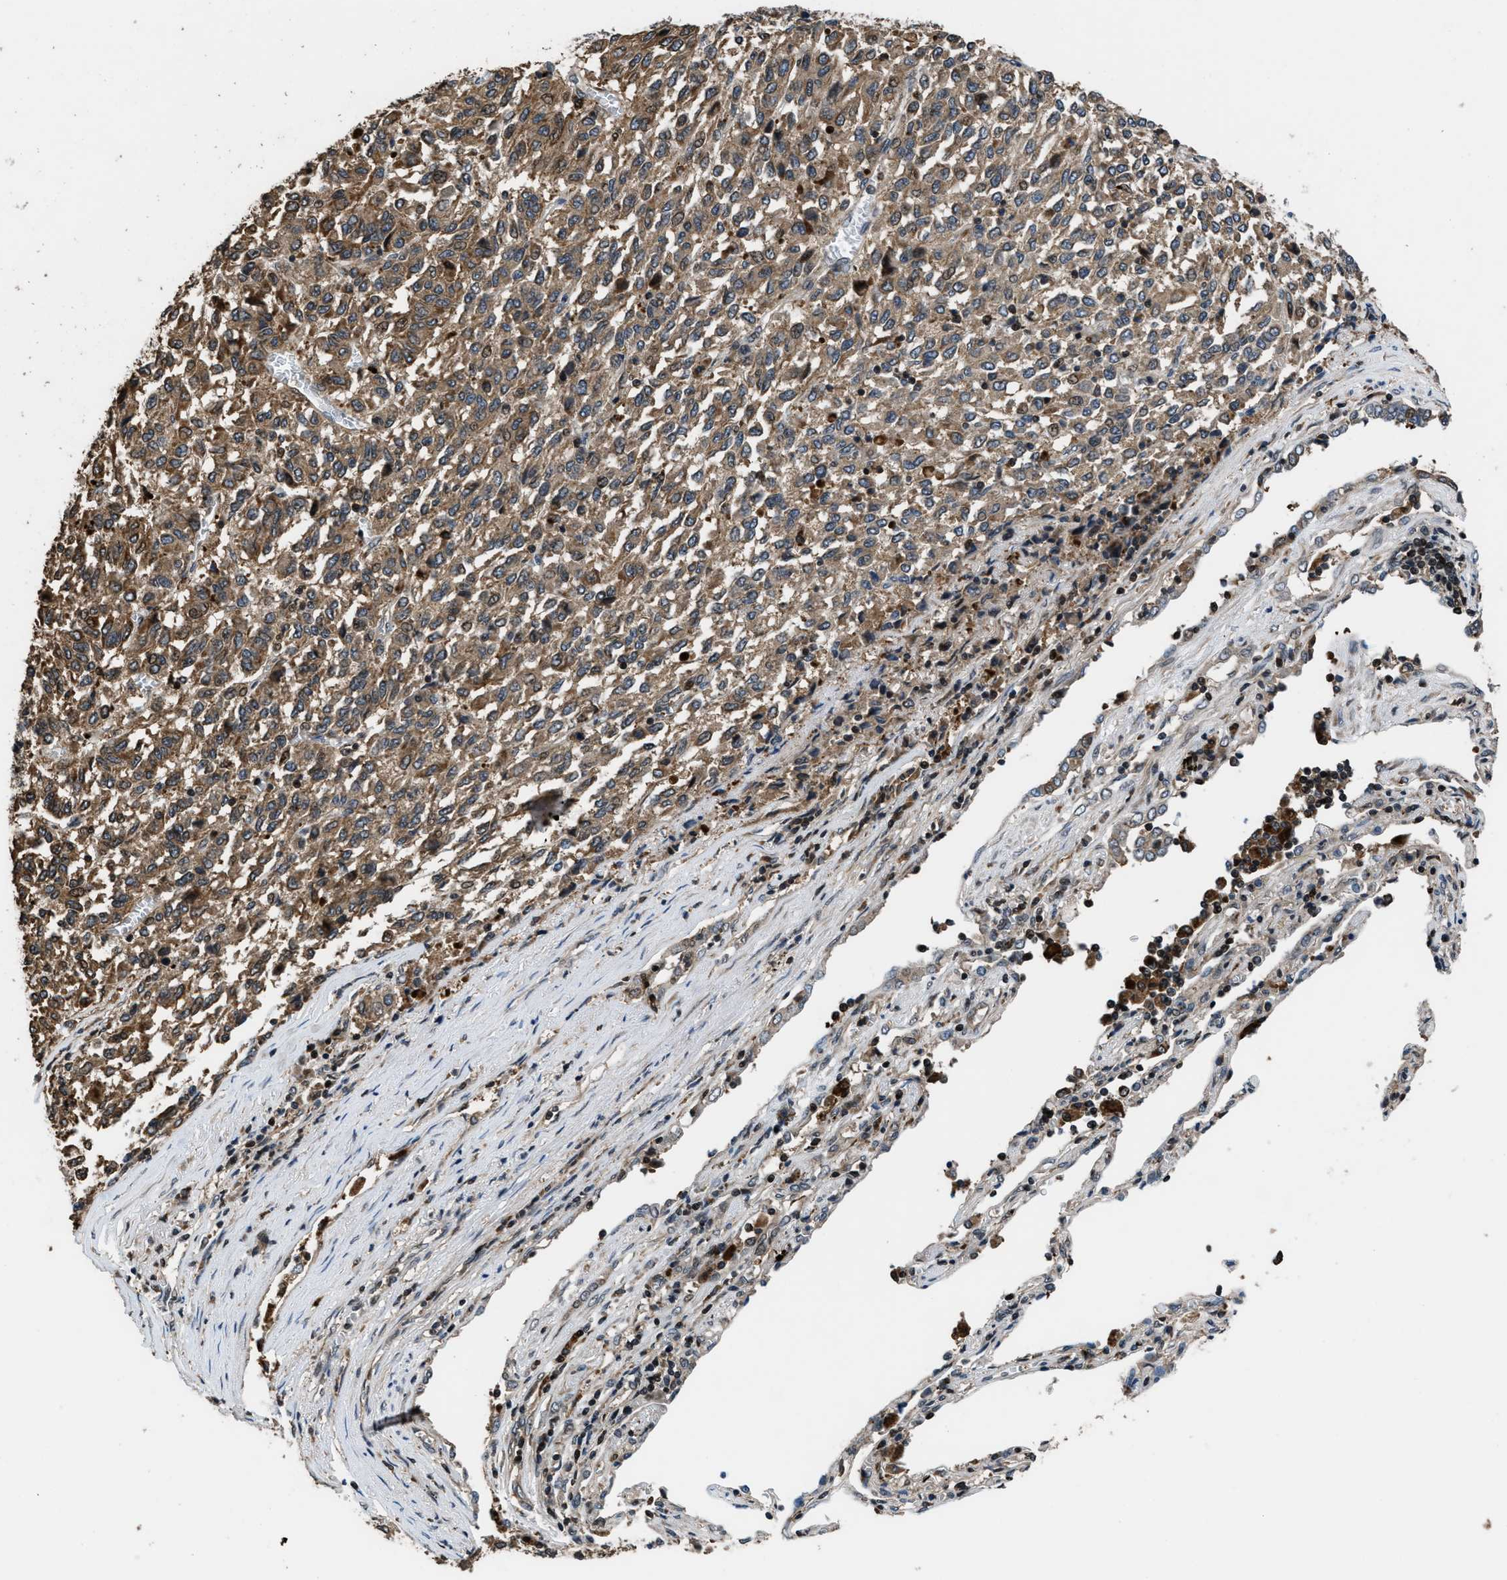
{"staining": {"intensity": "moderate", "quantity": ">75%", "location": "cytoplasmic/membranous"}, "tissue": "melanoma", "cell_type": "Tumor cells", "image_type": "cancer", "snomed": [{"axis": "morphology", "description": "Malignant melanoma, Metastatic site"}, {"axis": "topography", "description": "Lung"}], "caption": "A high-resolution image shows immunohistochemistry staining of malignant melanoma (metastatic site), which shows moderate cytoplasmic/membranous positivity in approximately >75% of tumor cells.", "gene": "CTBS", "patient": {"sex": "male", "age": 64}}